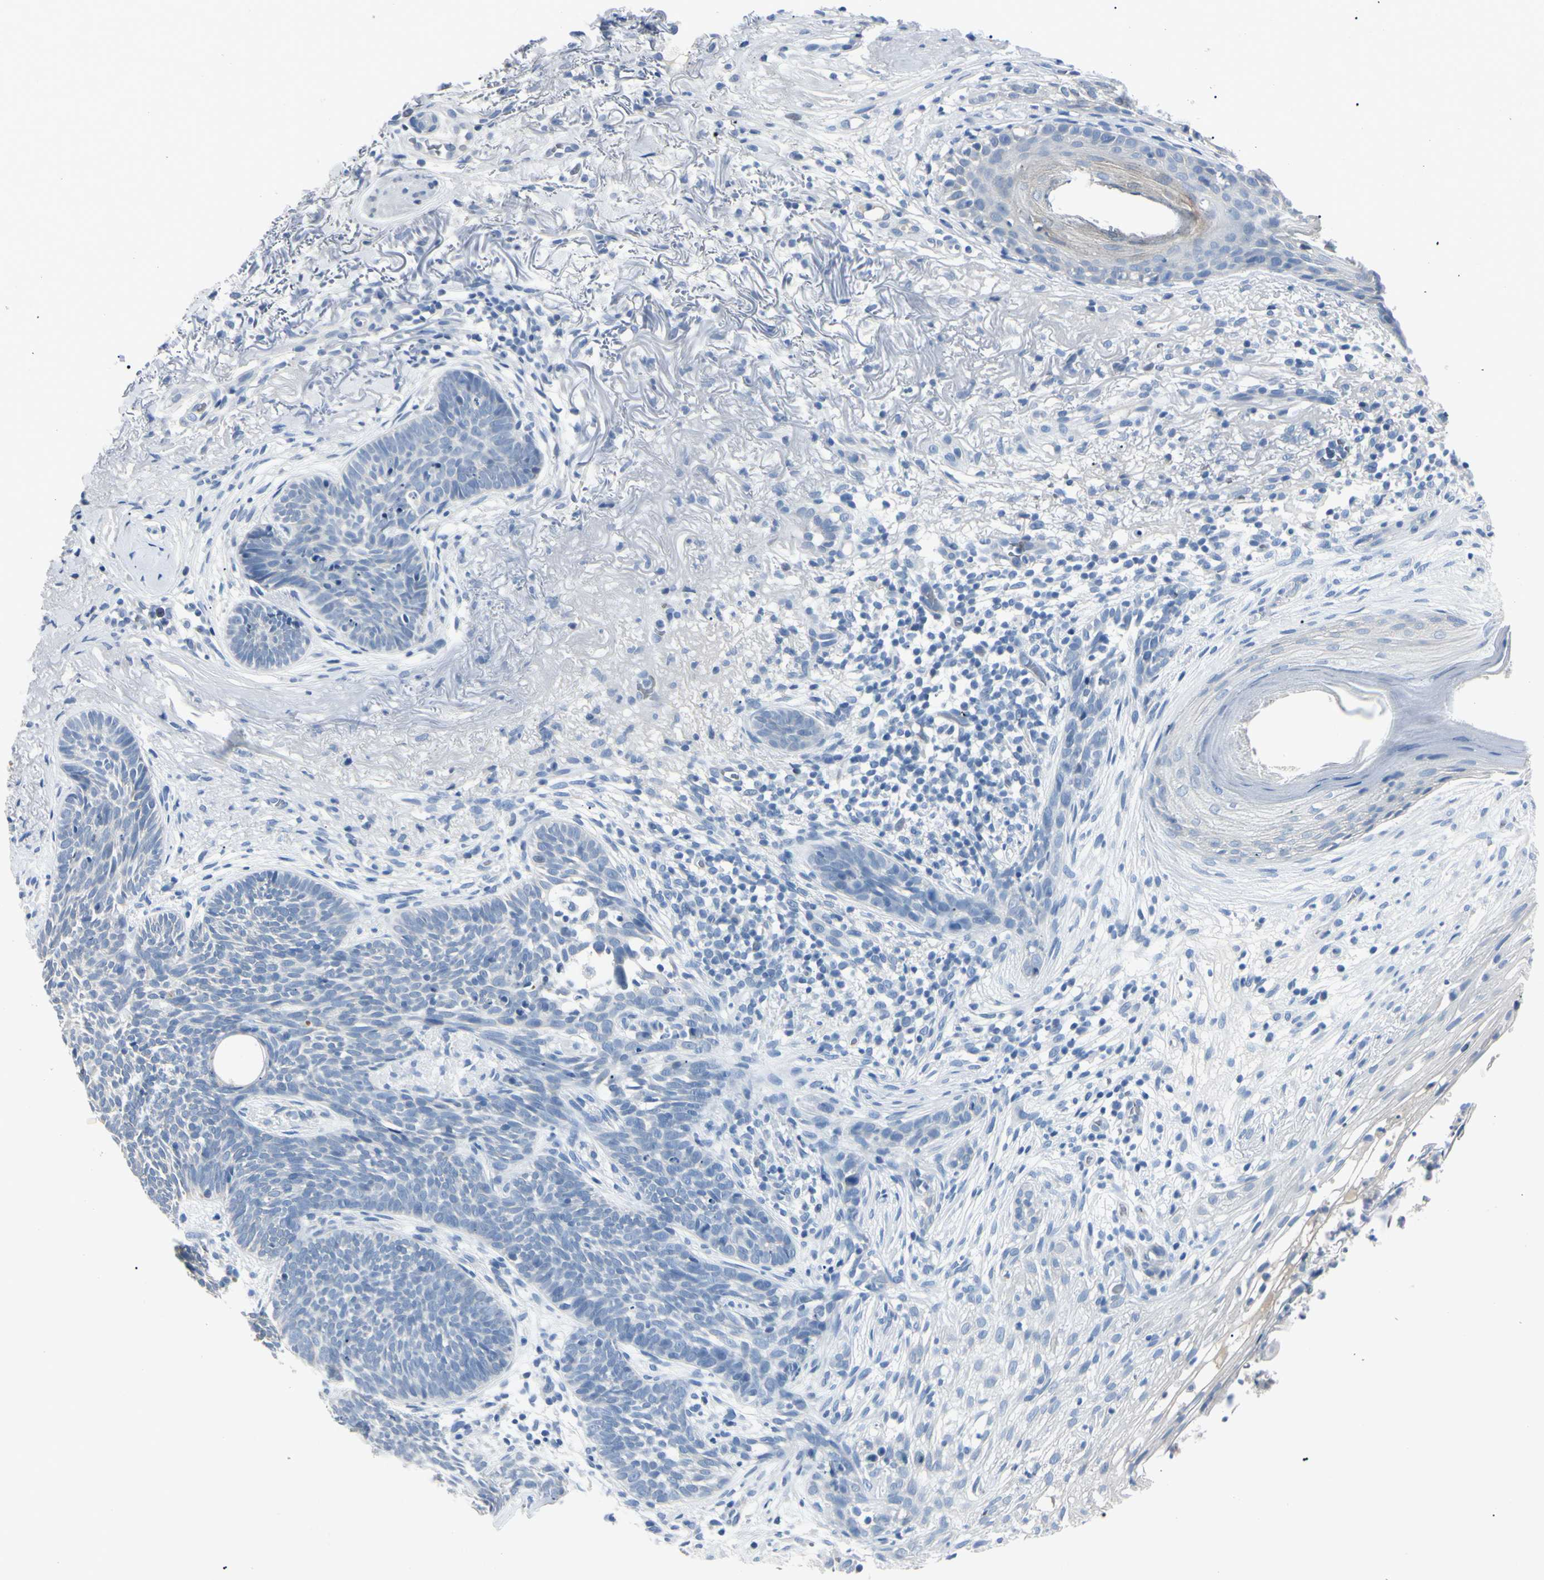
{"staining": {"intensity": "negative", "quantity": "none", "location": "none"}, "tissue": "skin cancer", "cell_type": "Tumor cells", "image_type": "cancer", "snomed": [{"axis": "morphology", "description": "Basal cell carcinoma"}, {"axis": "topography", "description": "Skin"}], "caption": "The IHC photomicrograph has no significant staining in tumor cells of skin basal cell carcinoma tissue.", "gene": "CA2", "patient": {"sex": "female", "age": 70}}